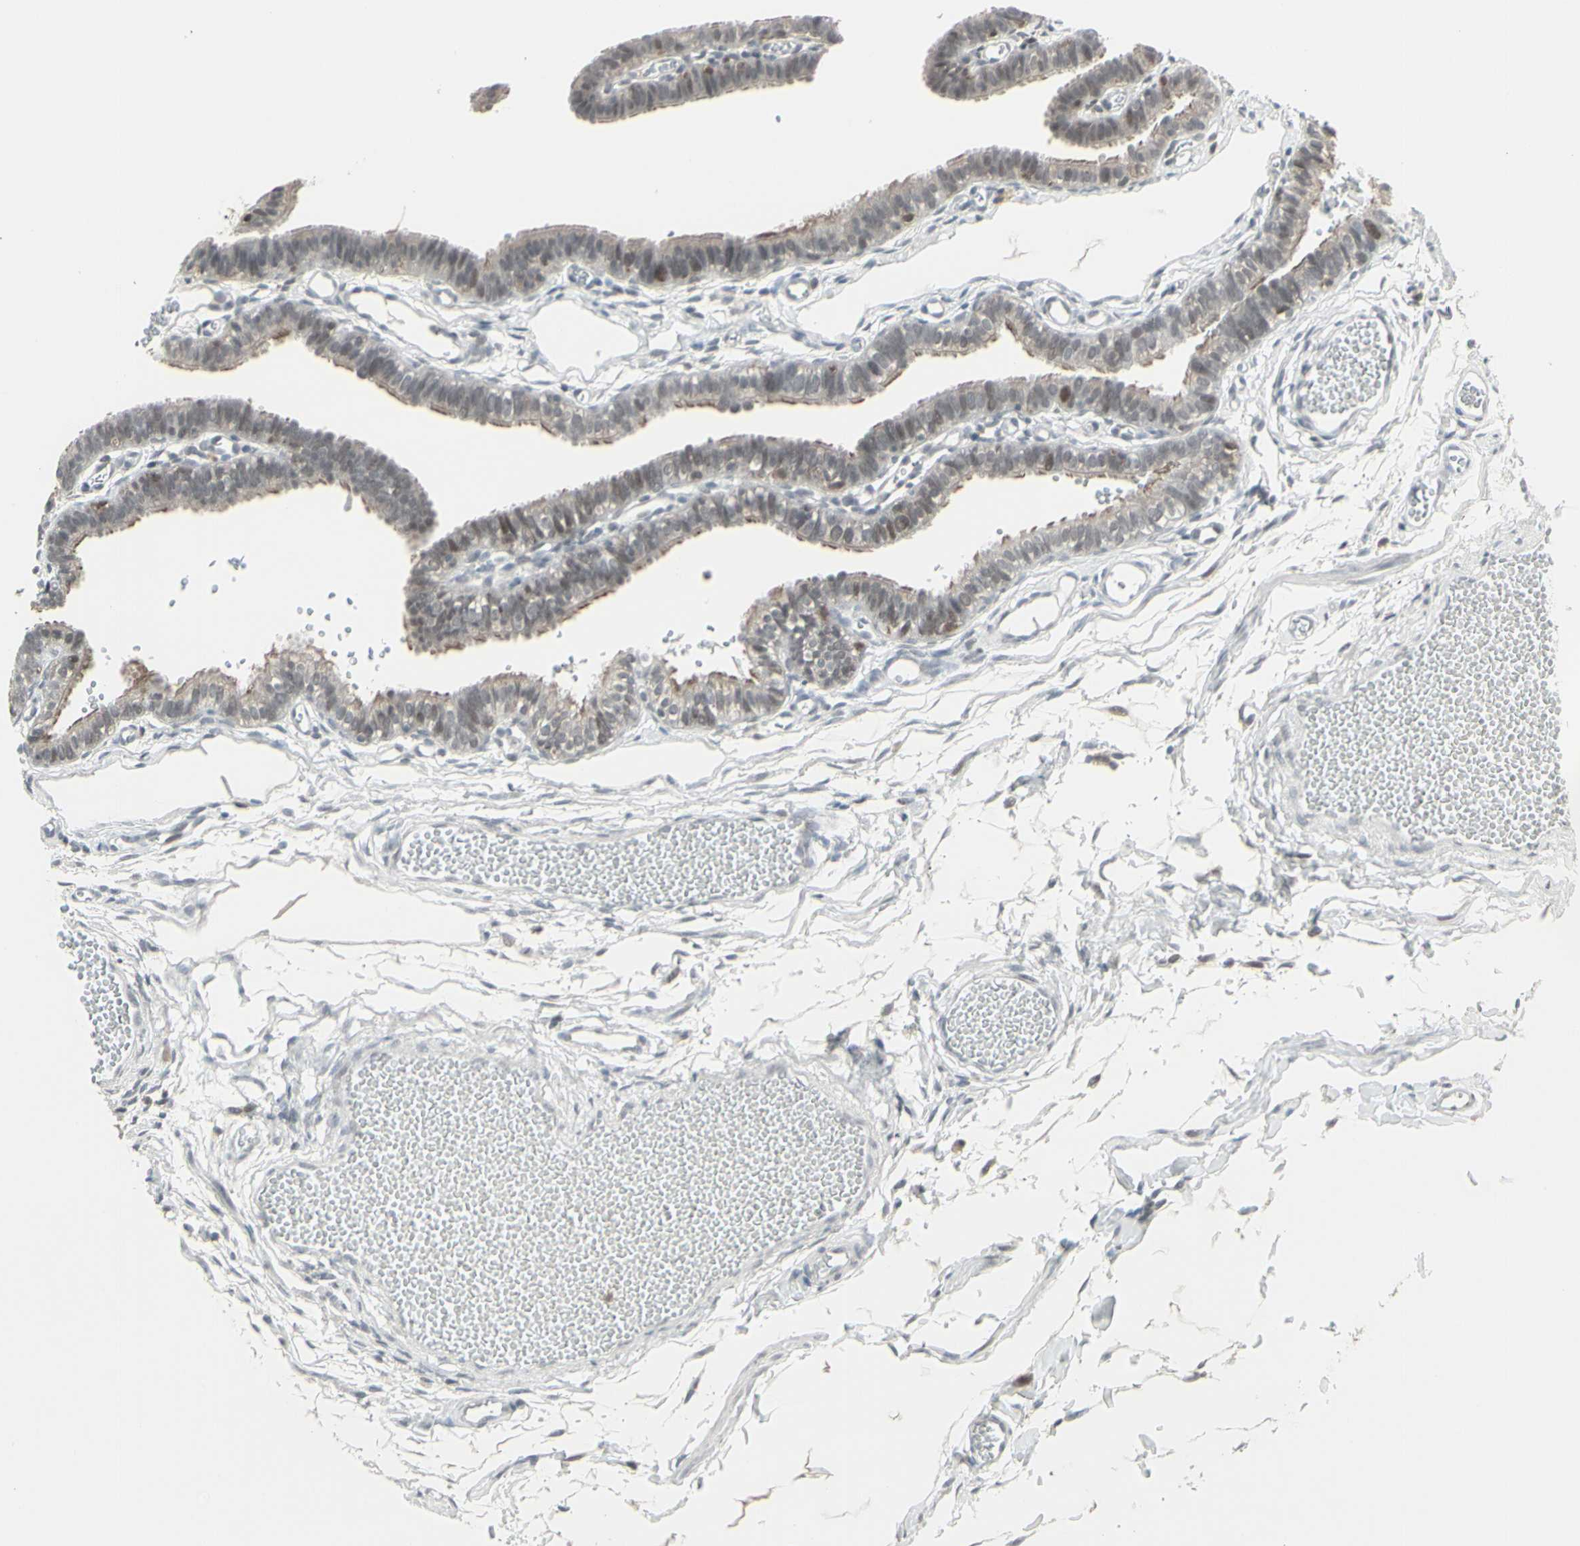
{"staining": {"intensity": "moderate", "quantity": ">75%", "location": "cytoplasmic/membranous"}, "tissue": "fallopian tube", "cell_type": "Glandular cells", "image_type": "normal", "snomed": [{"axis": "morphology", "description": "Normal tissue, NOS"}, {"axis": "topography", "description": "Fallopian tube"}, {"axis": "topography", "description": "Placenta"}], "caption": "The histopathology image reveals a brown stain indicating the presence of a protein in the cytoplasmic/membranous of glandular cells in fallopian tube. (Stains: DAB (3,3'-diaminobenzidine) in brown, nuclei in blue, Microscopy: brightfield microscopy at high magnification).", "gene": "SAMSN1", "patient": {"sex": "female", "age": 34}}